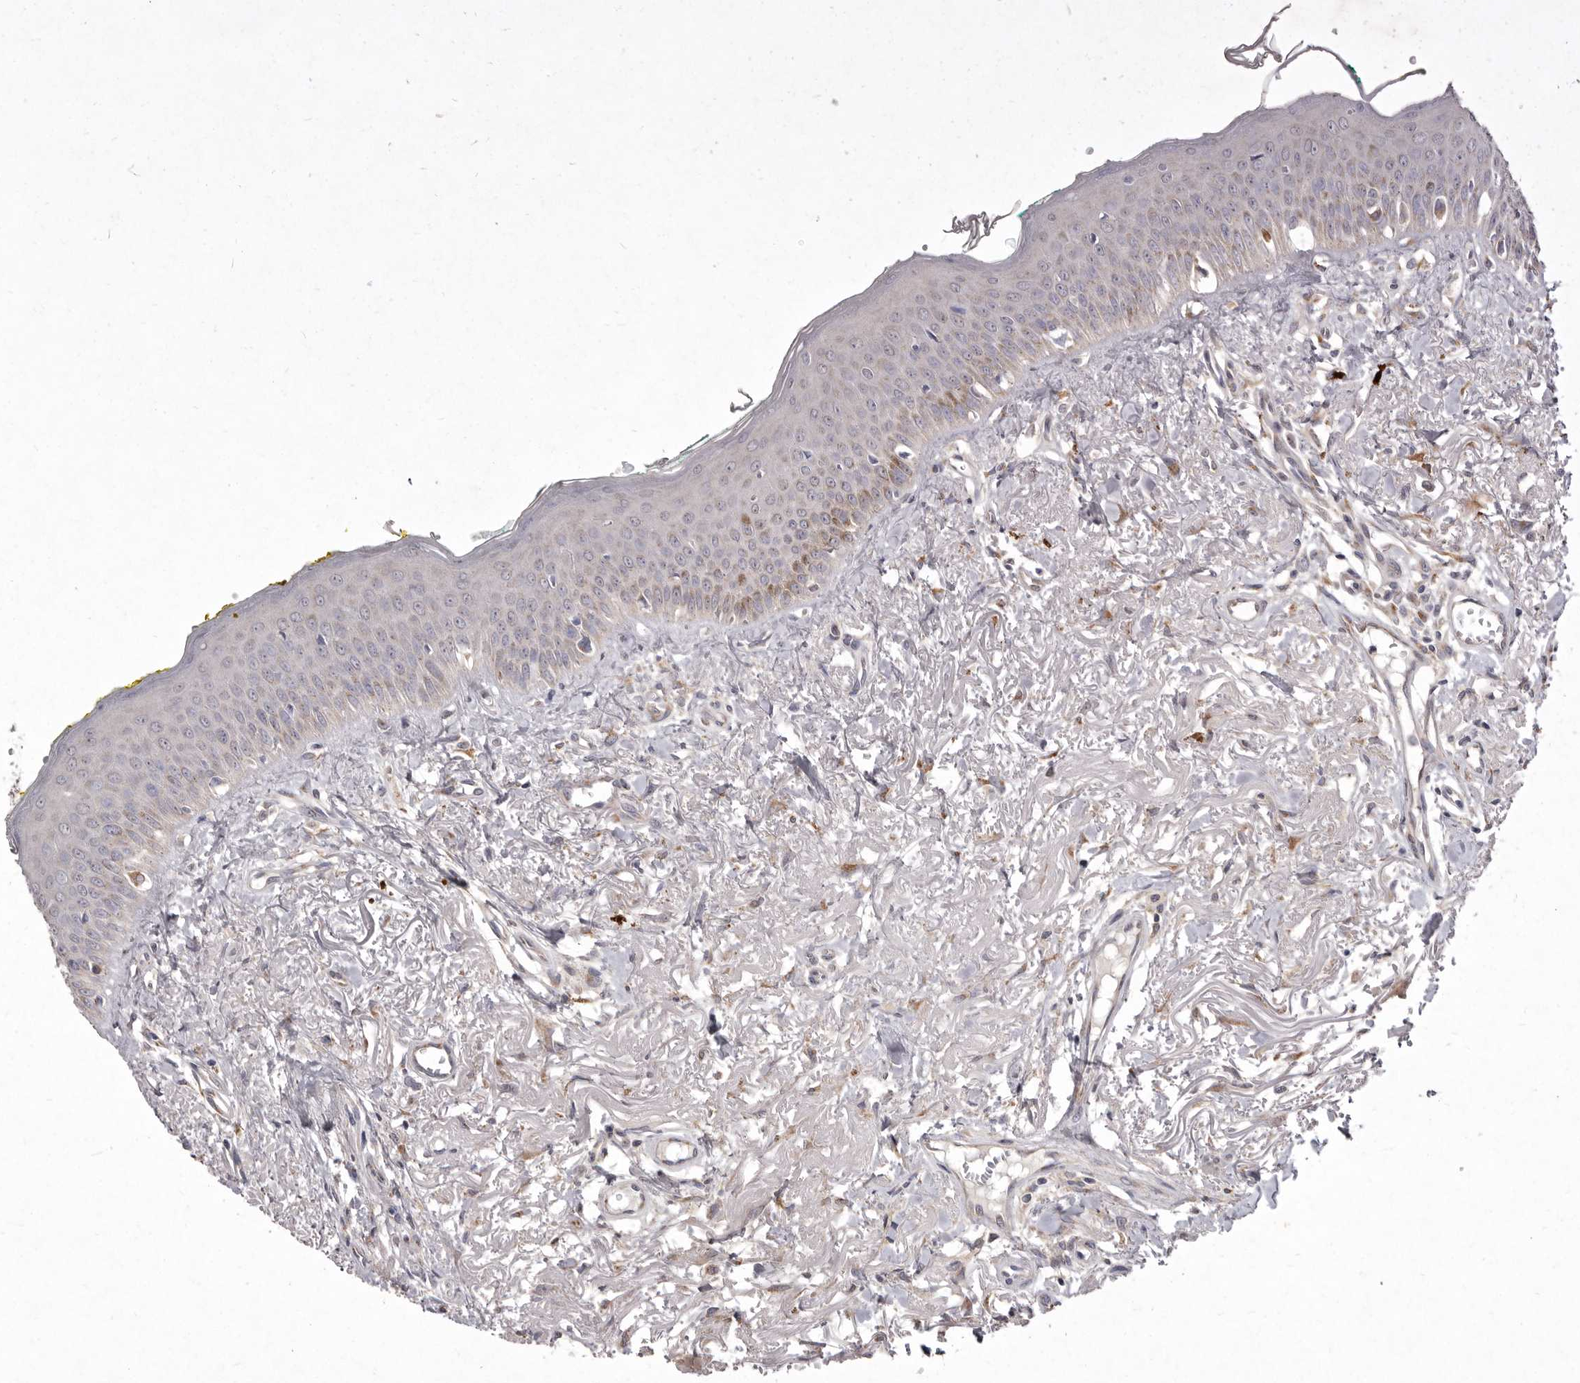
{"staining": {"intensity": "moderate", "quantity": "<25%", "location": "cytoplasmic/membranous"}, "tissue": "oral mucosa", "cell_type": "Squamous epithelial cells", "image_type": "normal", "snomed": [{"axis": "morphology", "description": "Normal tissue, NOS"}, {"axis": "topography", "description": "Oral tissue"}], "caption": "Brown immunohistochemical staining in normal oral mucosa demonstrates moderate cytoplasmic/membranous positivity in about <25% of squamous epithelial cells.", "gene": "P2RX6", "patient": {"sex": "female", "age": 70}}